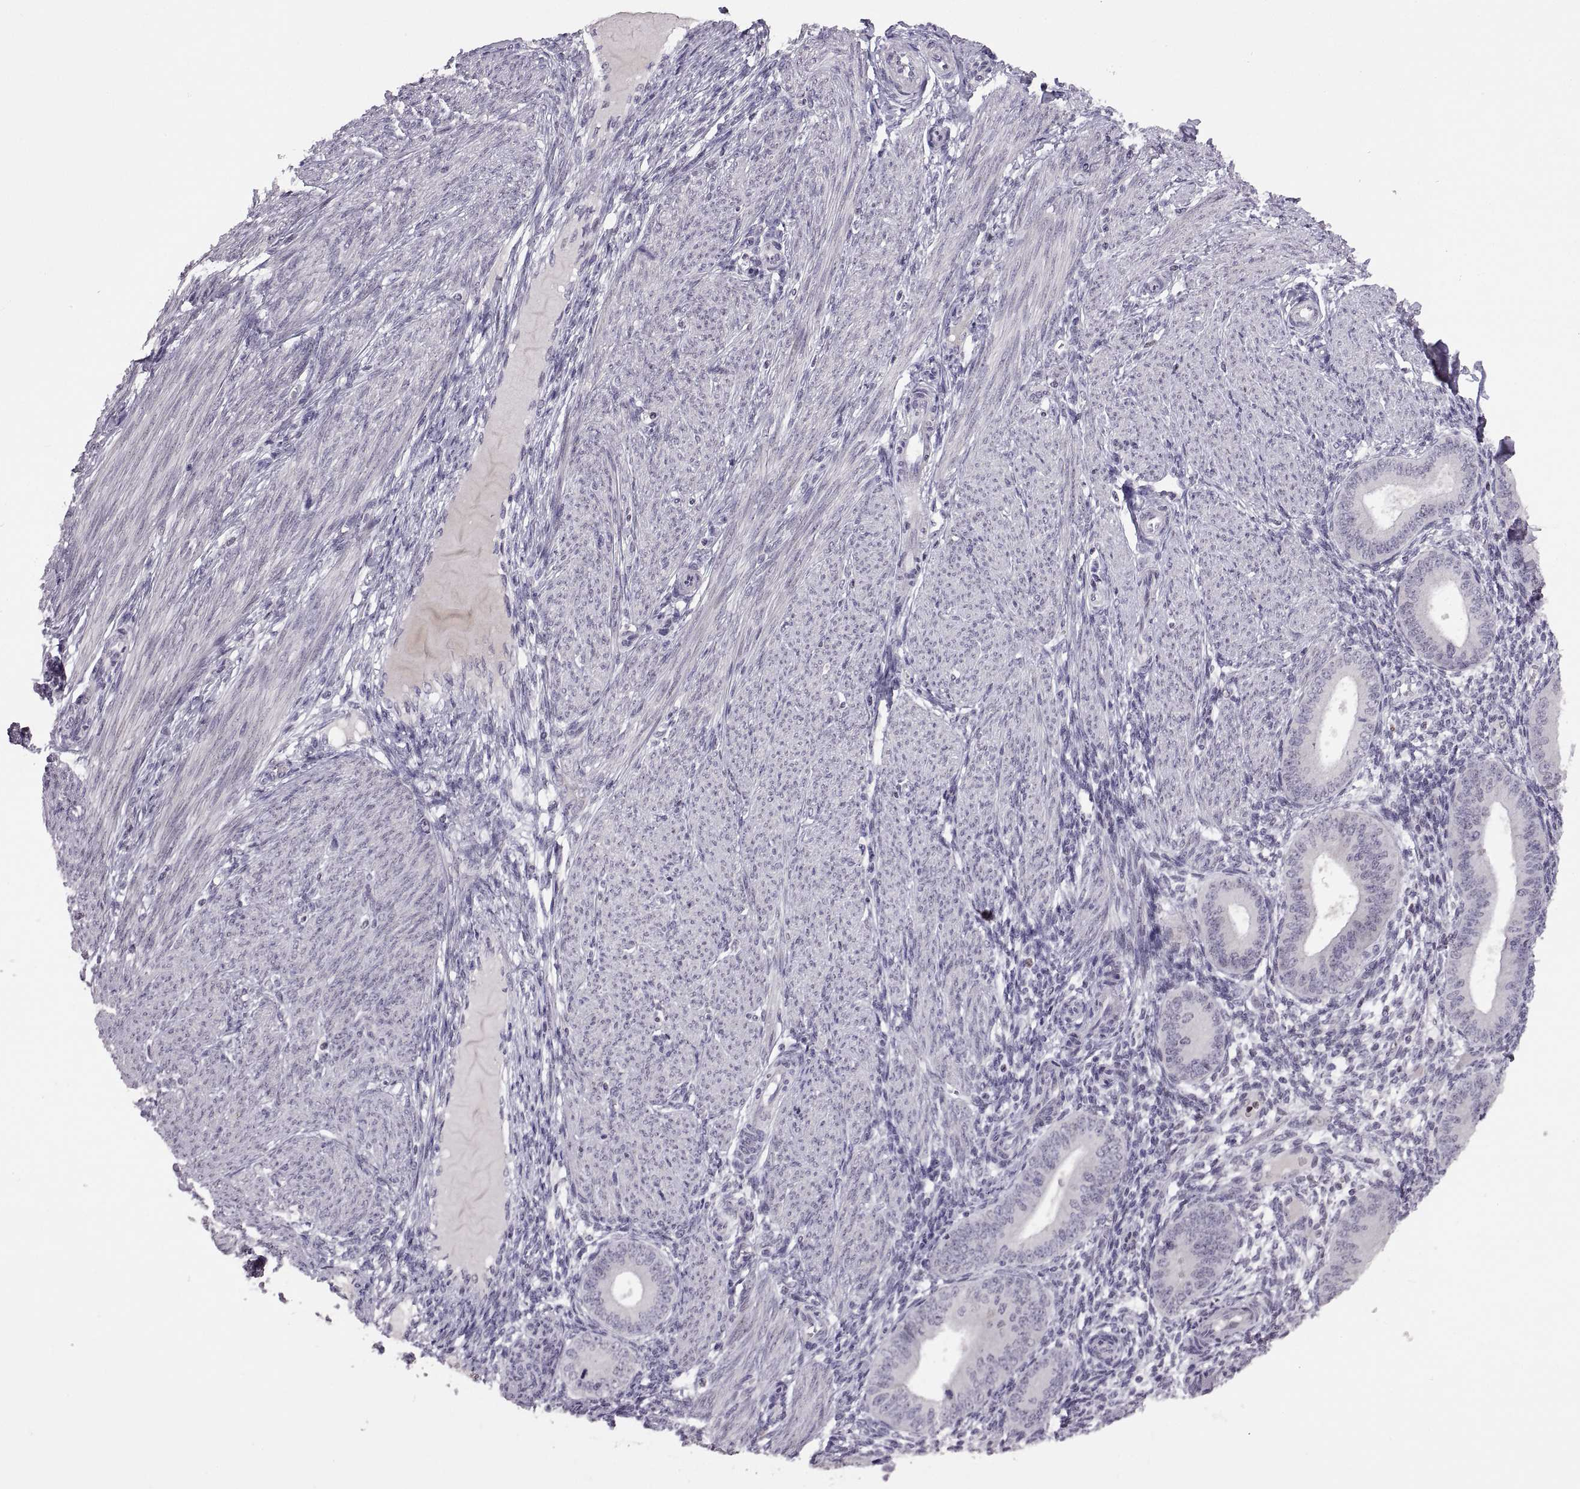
{"staining": {"intensity": "negative", "quantity": "none", "location": "none"}, "tissue": "endometrium", "cell_type": "Cells in endometrial stroma", "image_type": "normal", "snomed": [{"axis": "morphology", "description": "Normal tissue, NOS"}, {"axis": "topography", "description": "Endometrium"}], "caption": "This is a histopathology image of immunohistochemistry staining of unremarkable endometrium, which shows no positivity in cells in endometrial stroma. Nuclei are stained in blue.", "gene": "NEK2", "patient": {"sex": "female", "age": 39}}